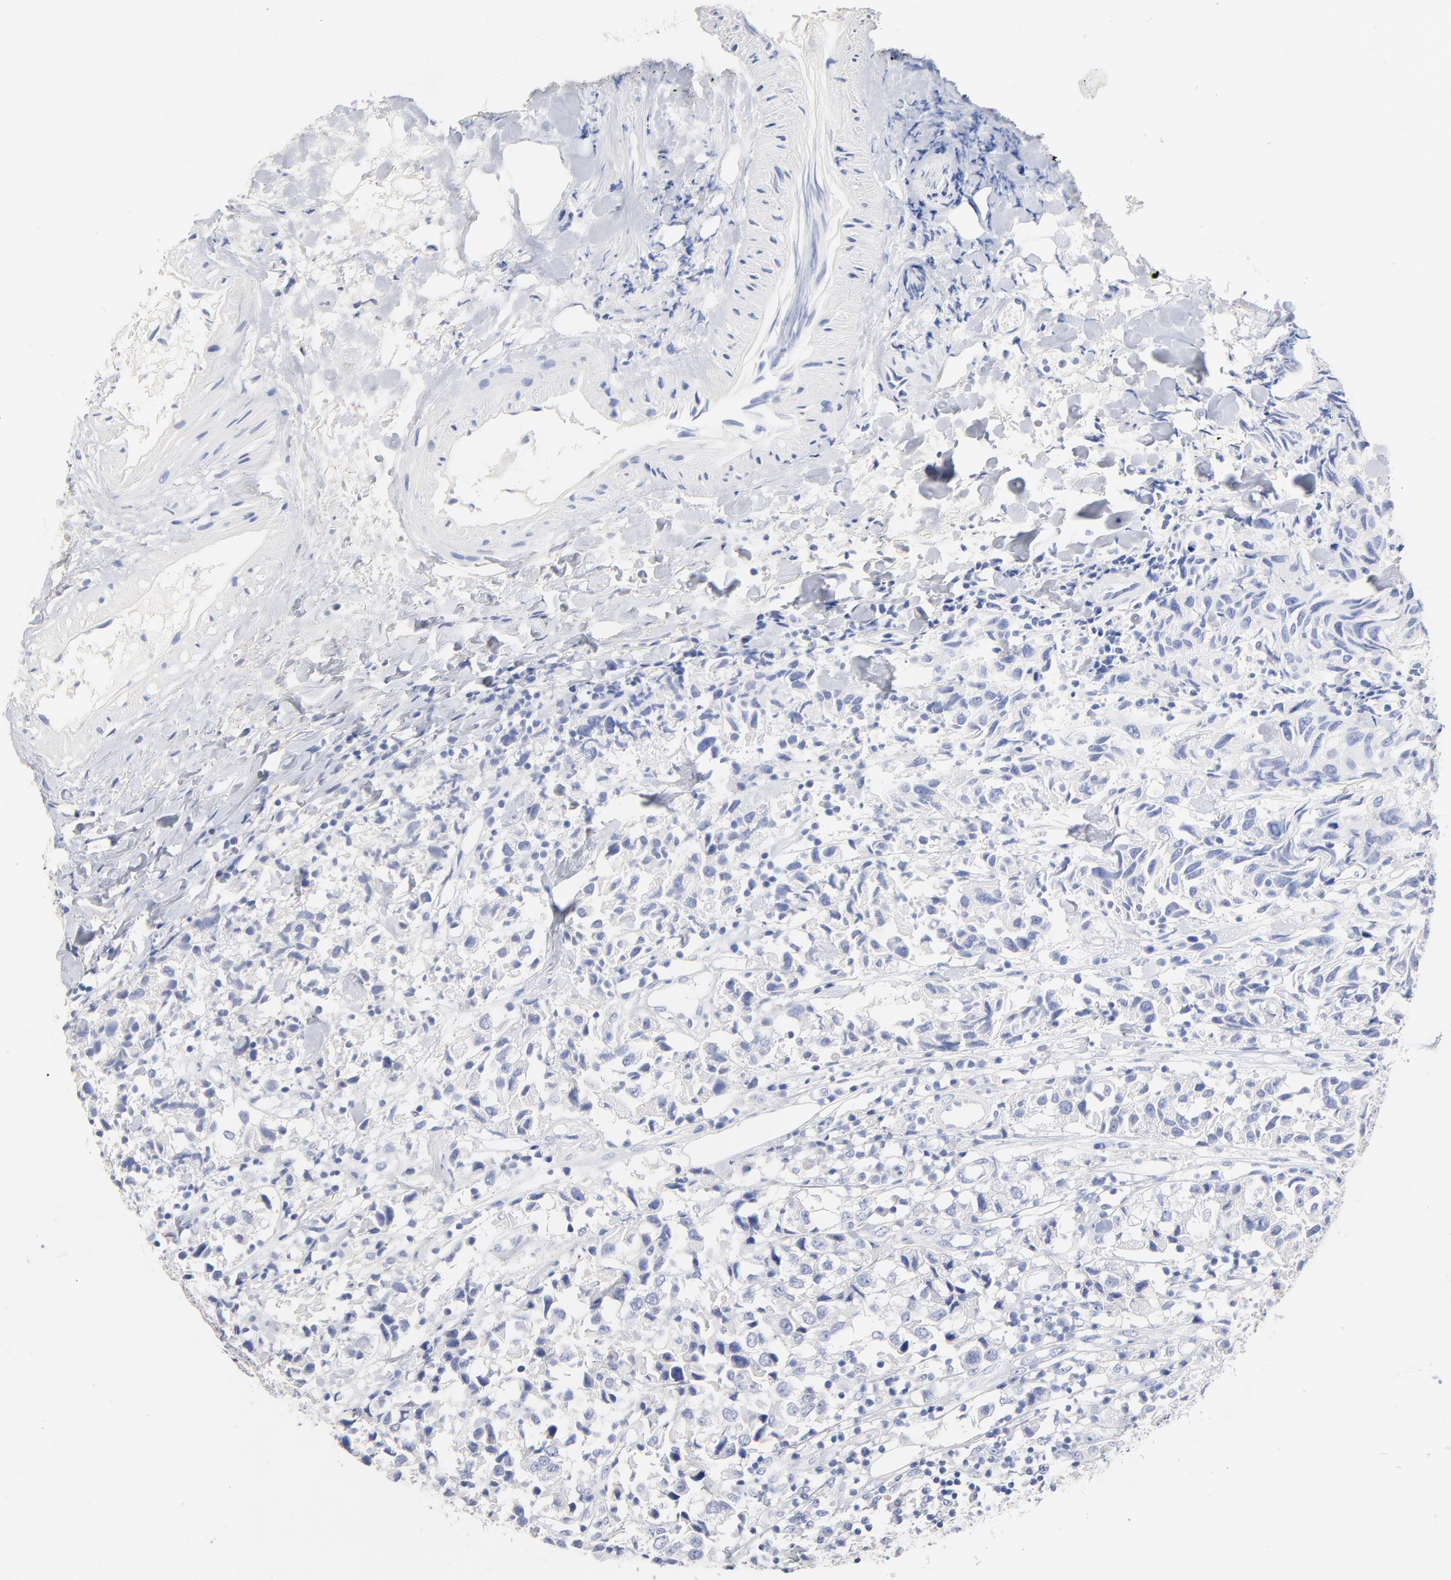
{"staining": {"intensity": "negative", "quantity": "none", "location": "none"}, "tissue": "urothelial cancer", "cell_type": "Tumor cells", "image_type": "cancer", "snomed": [{"axis": "morphology", "description": "Urothelial carcinoma, High grade"}, {"axis": "topography", "description": "Urinary bladder"}], "caption": "Immunohistochemistry (IHC) photomicrograph of human urothelial cancer stained for a protein (brown), which exhibits no positivity in tumor cells.", "gene": "CPS1", "patient": {"sex": "female", "age": 75}}